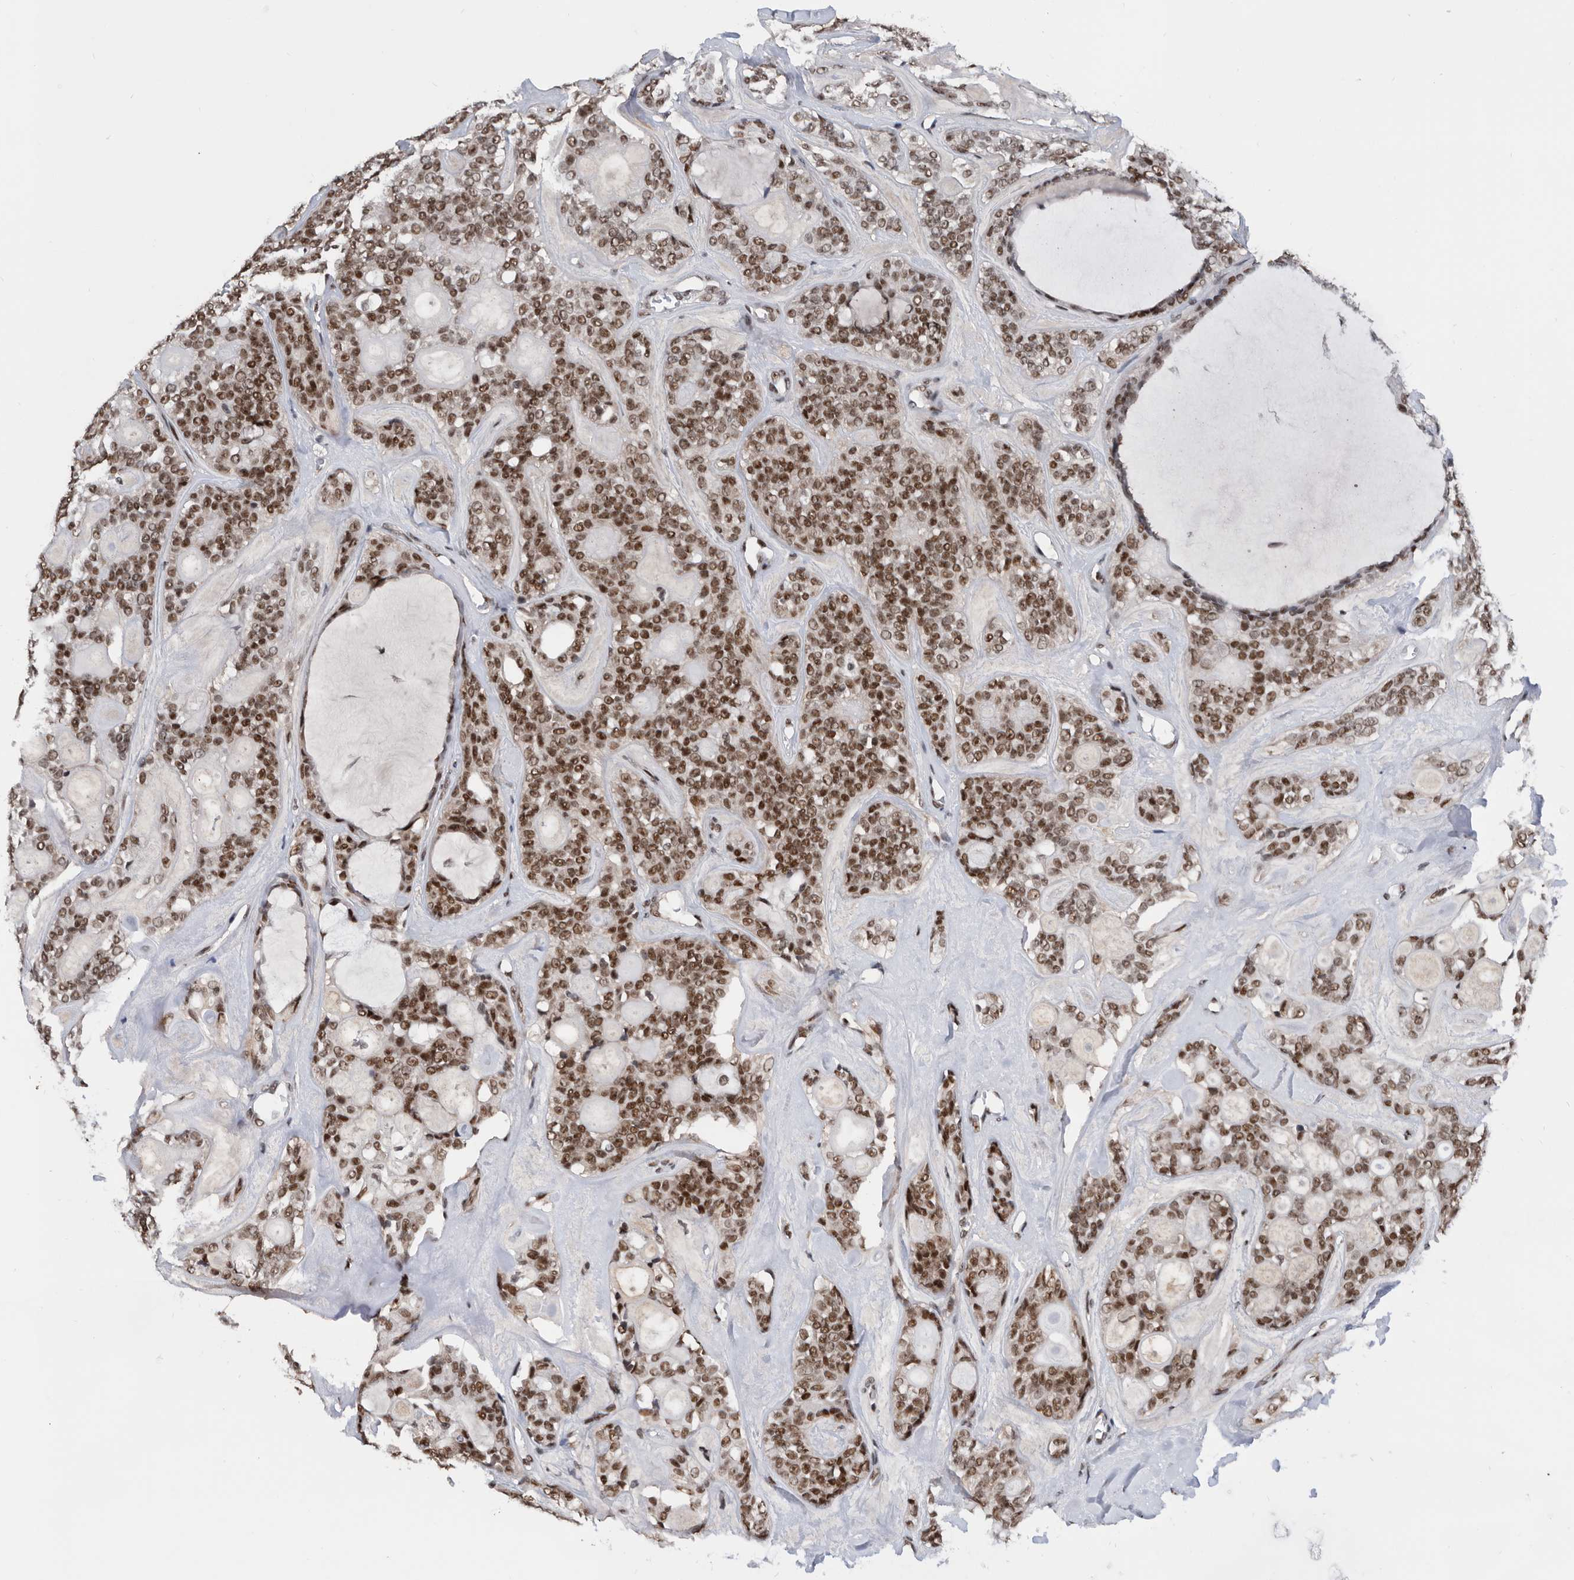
{"staining": {"intensity": "moderate", "quantity": ">75%", "location": "nuclear"}, "tissue": "head and neck cancer", "cell_type": "Tumor cells", "image_type": "cancer", "snomed": [{"axis": "morphology", "description": "Adenocarcinoma, NOS"}, {"axis": "topography", "description": "Head-Neck"}], "caption": "Protein staining by IHC shows moderate nuclear positivity in approximately >75% of tumor cells in head and neck cancer (adenocarcinoma).", "gene": "ZNF260", "patient": {"sex": "male", "age": 66}}